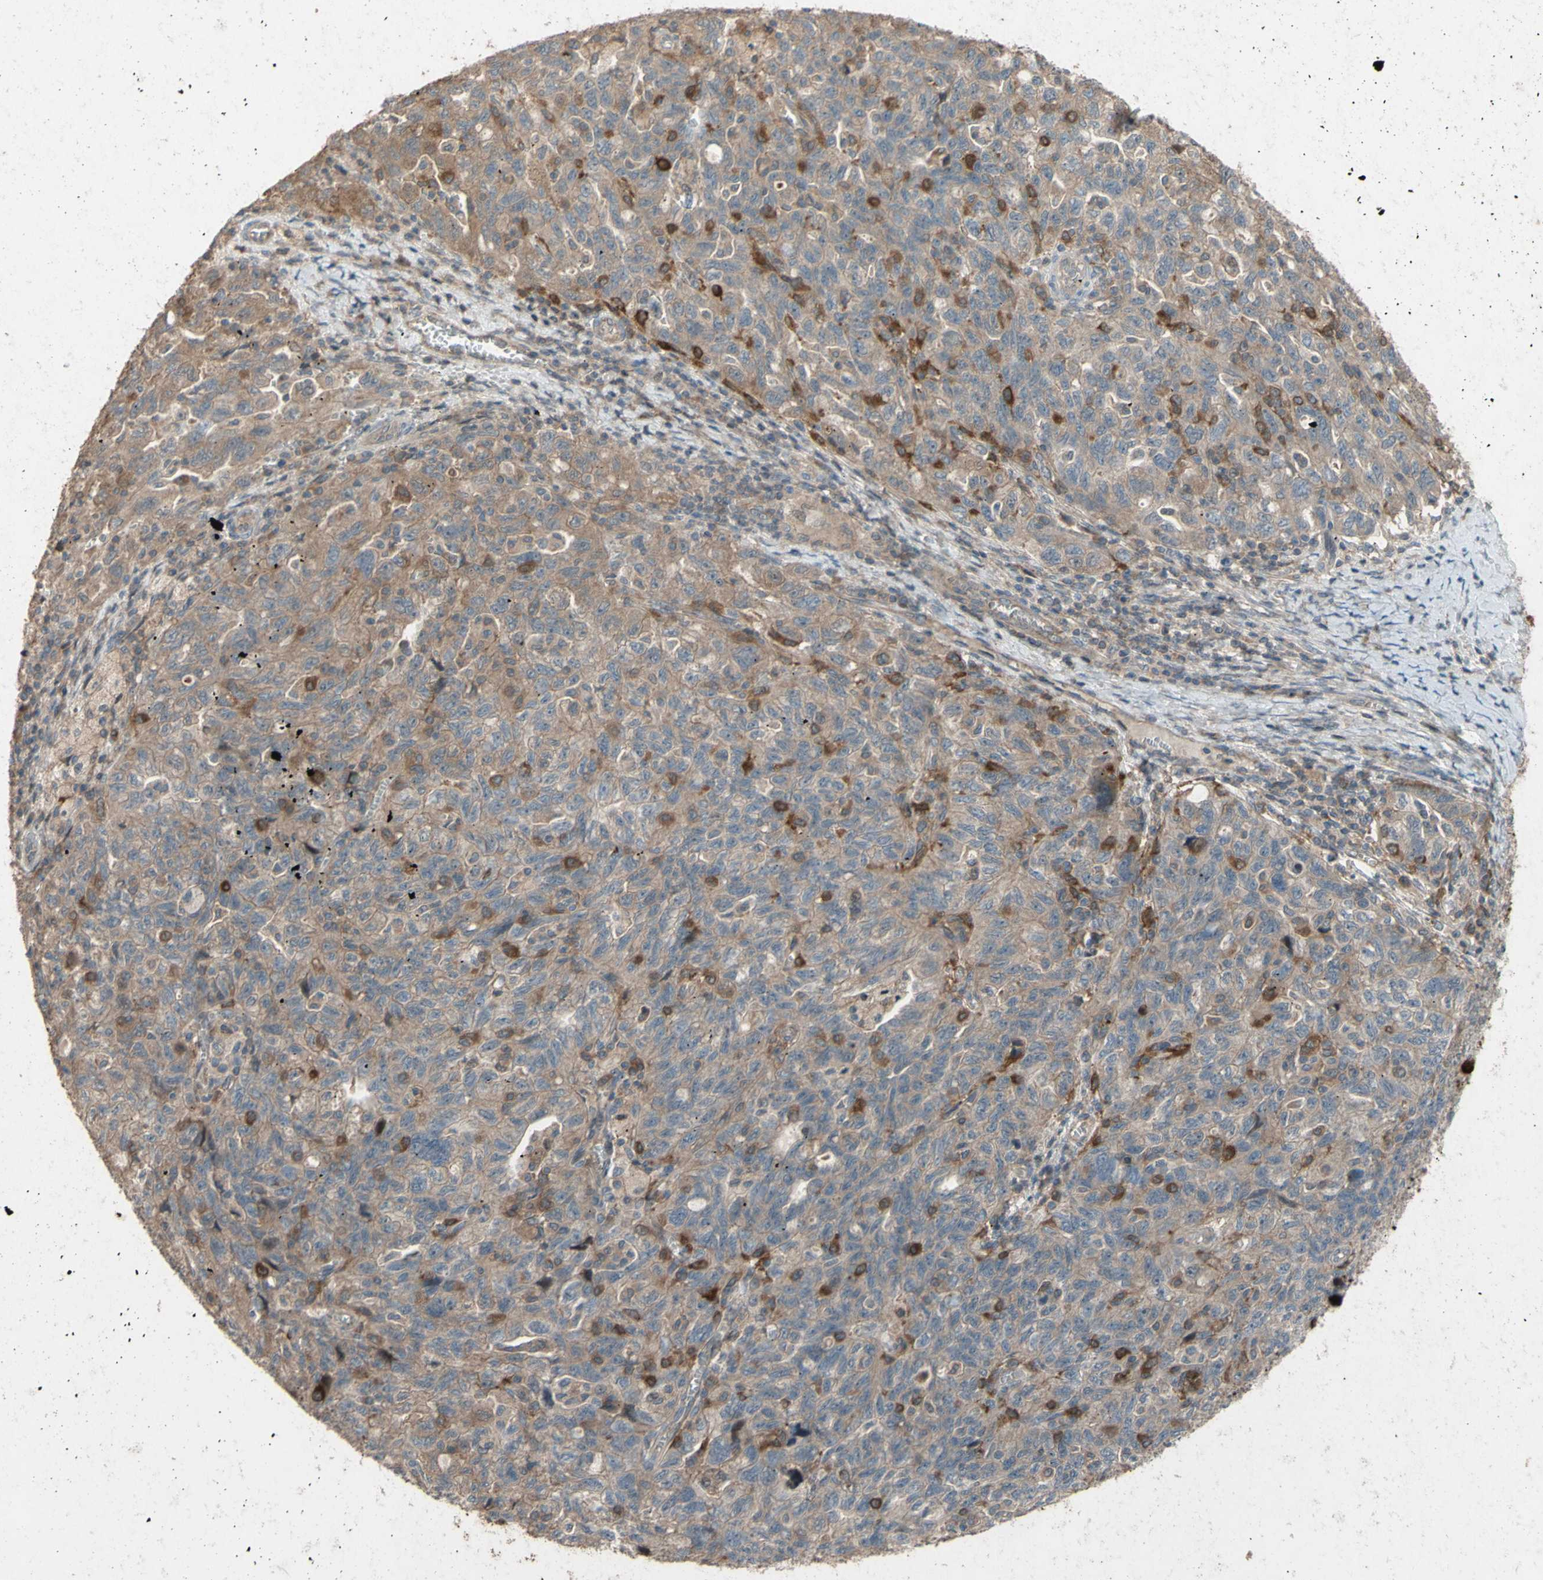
{"staining": {"intensity": "moderate", "quantity": ">75%", "location": "cytoplasmic/membranous"}, "tissue": "ovarian cancer", "cell_type": "Tumor cells", "image_type": "cancer", "snomed": [{"axis": "morphology", "description": "Carcinoma, NOS"}, {"axis": "morphology", "description": "Cystadenocarcinoma, serous, NOS"}, {"axis": "topography", "description": "Ovary"}], "caption": "A brown stain highlights moderate cytoplasmic/membranous positivity of a protein in human ovarian cancer tumor cells.", "gene": "SHROOM4", "patient": {"sex": "female", "age": 69}}